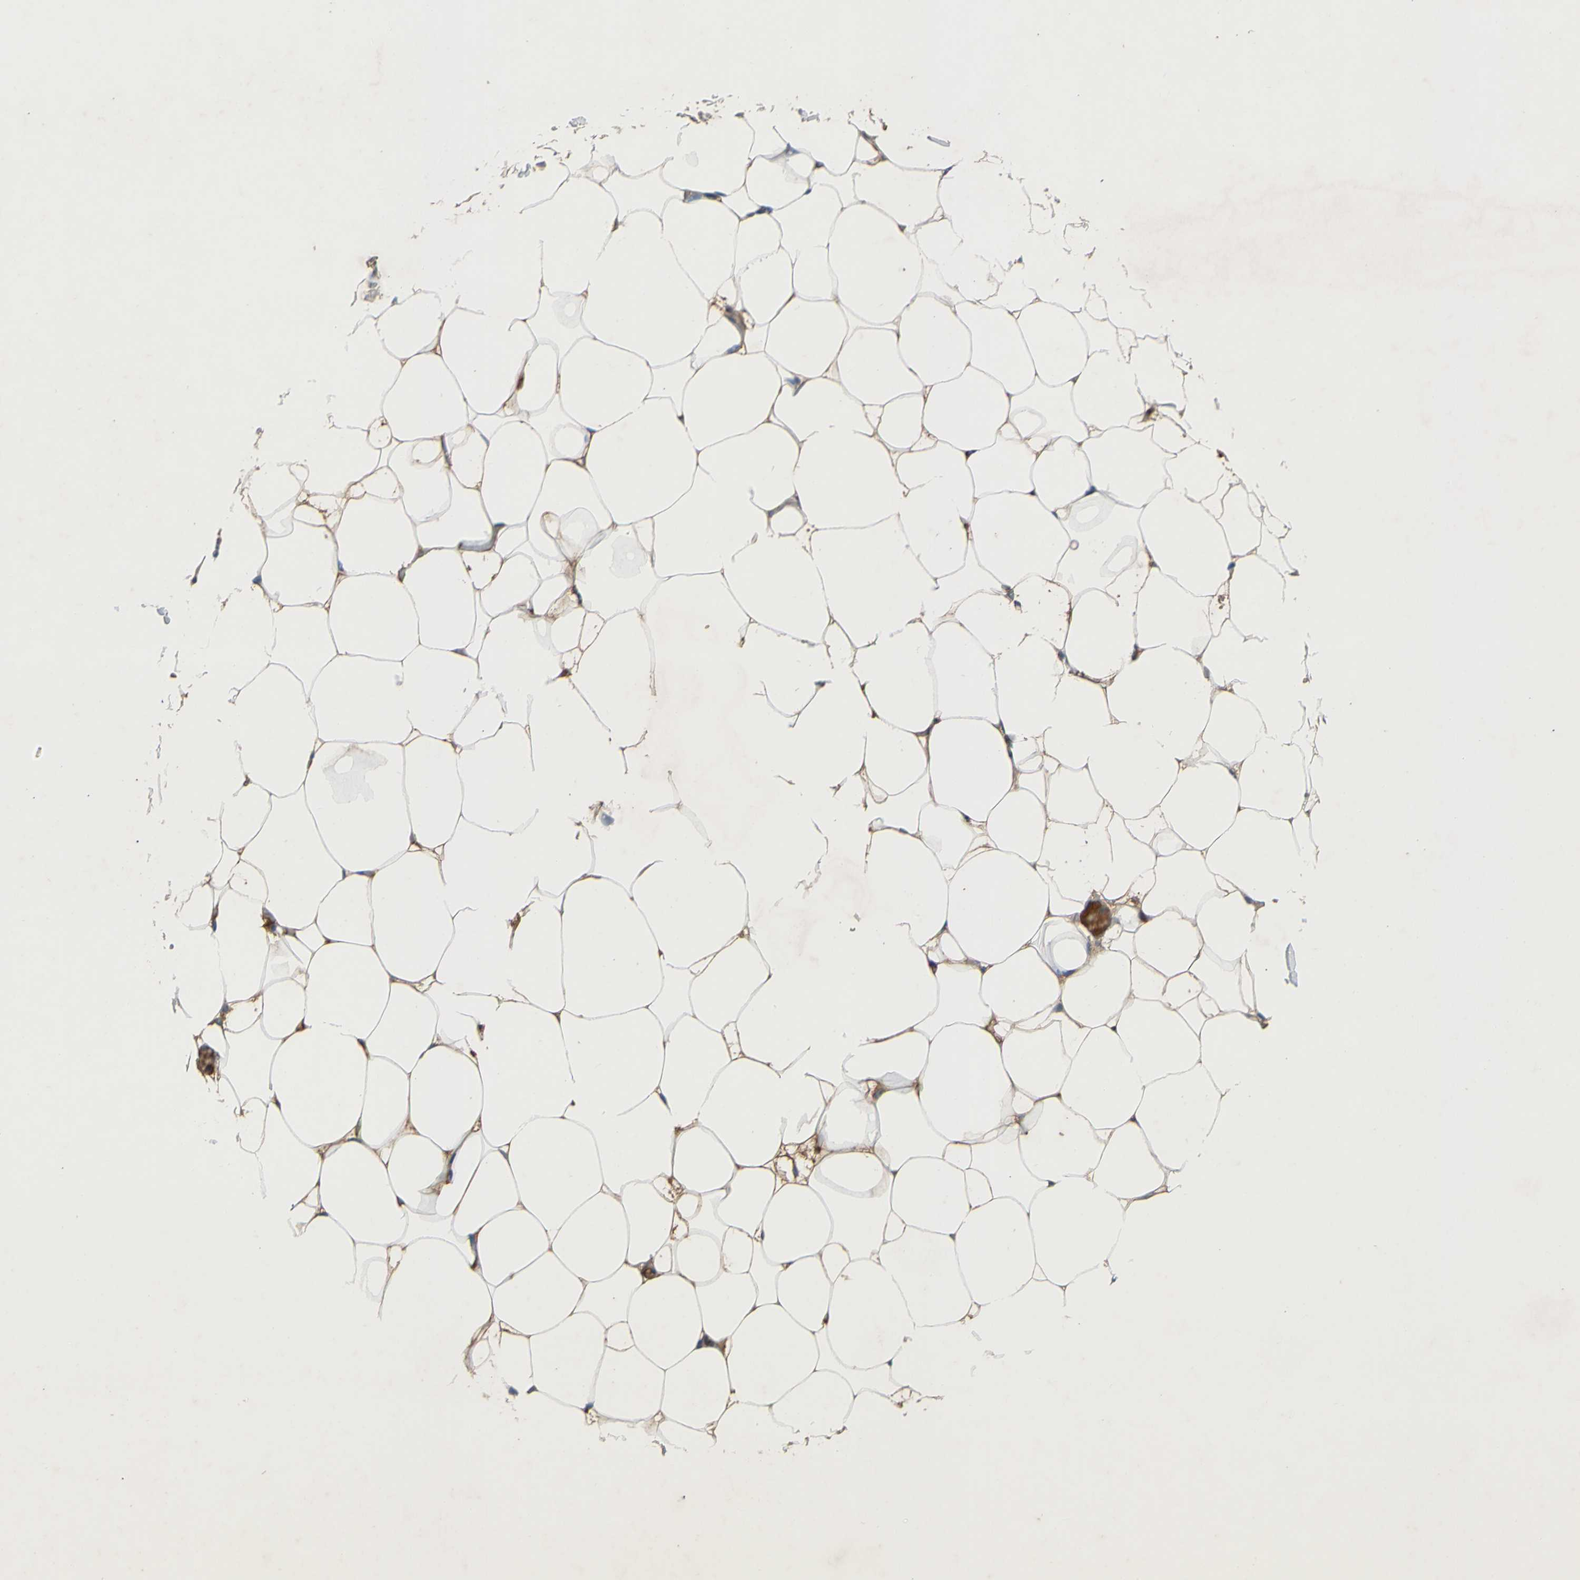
{"staining": {"intensity": "moderate", "quantity": ">75%", "location": "cytoplasmic/membranous"}, "tissue": "adipose tissue", "cell_type": "Adipocytes", "image_type": "normal", "snomed": [{"axis": "morphology", "description": "Normal tissue, NOS"}, {"axis": "topography", "description": "Breast"}, {"axis": "topography", "description": "Adipose tissue"}], "caption": "DAB (3,3'-diaminobenzidine) immunohistochemical staining of benign adipose tissue exhibits moderate cytoplasmic/membranous protein staining in approximately >75% of adipocytes.", "gene": "TIMP2", "patient": {"sex": "female", "age": 25}}